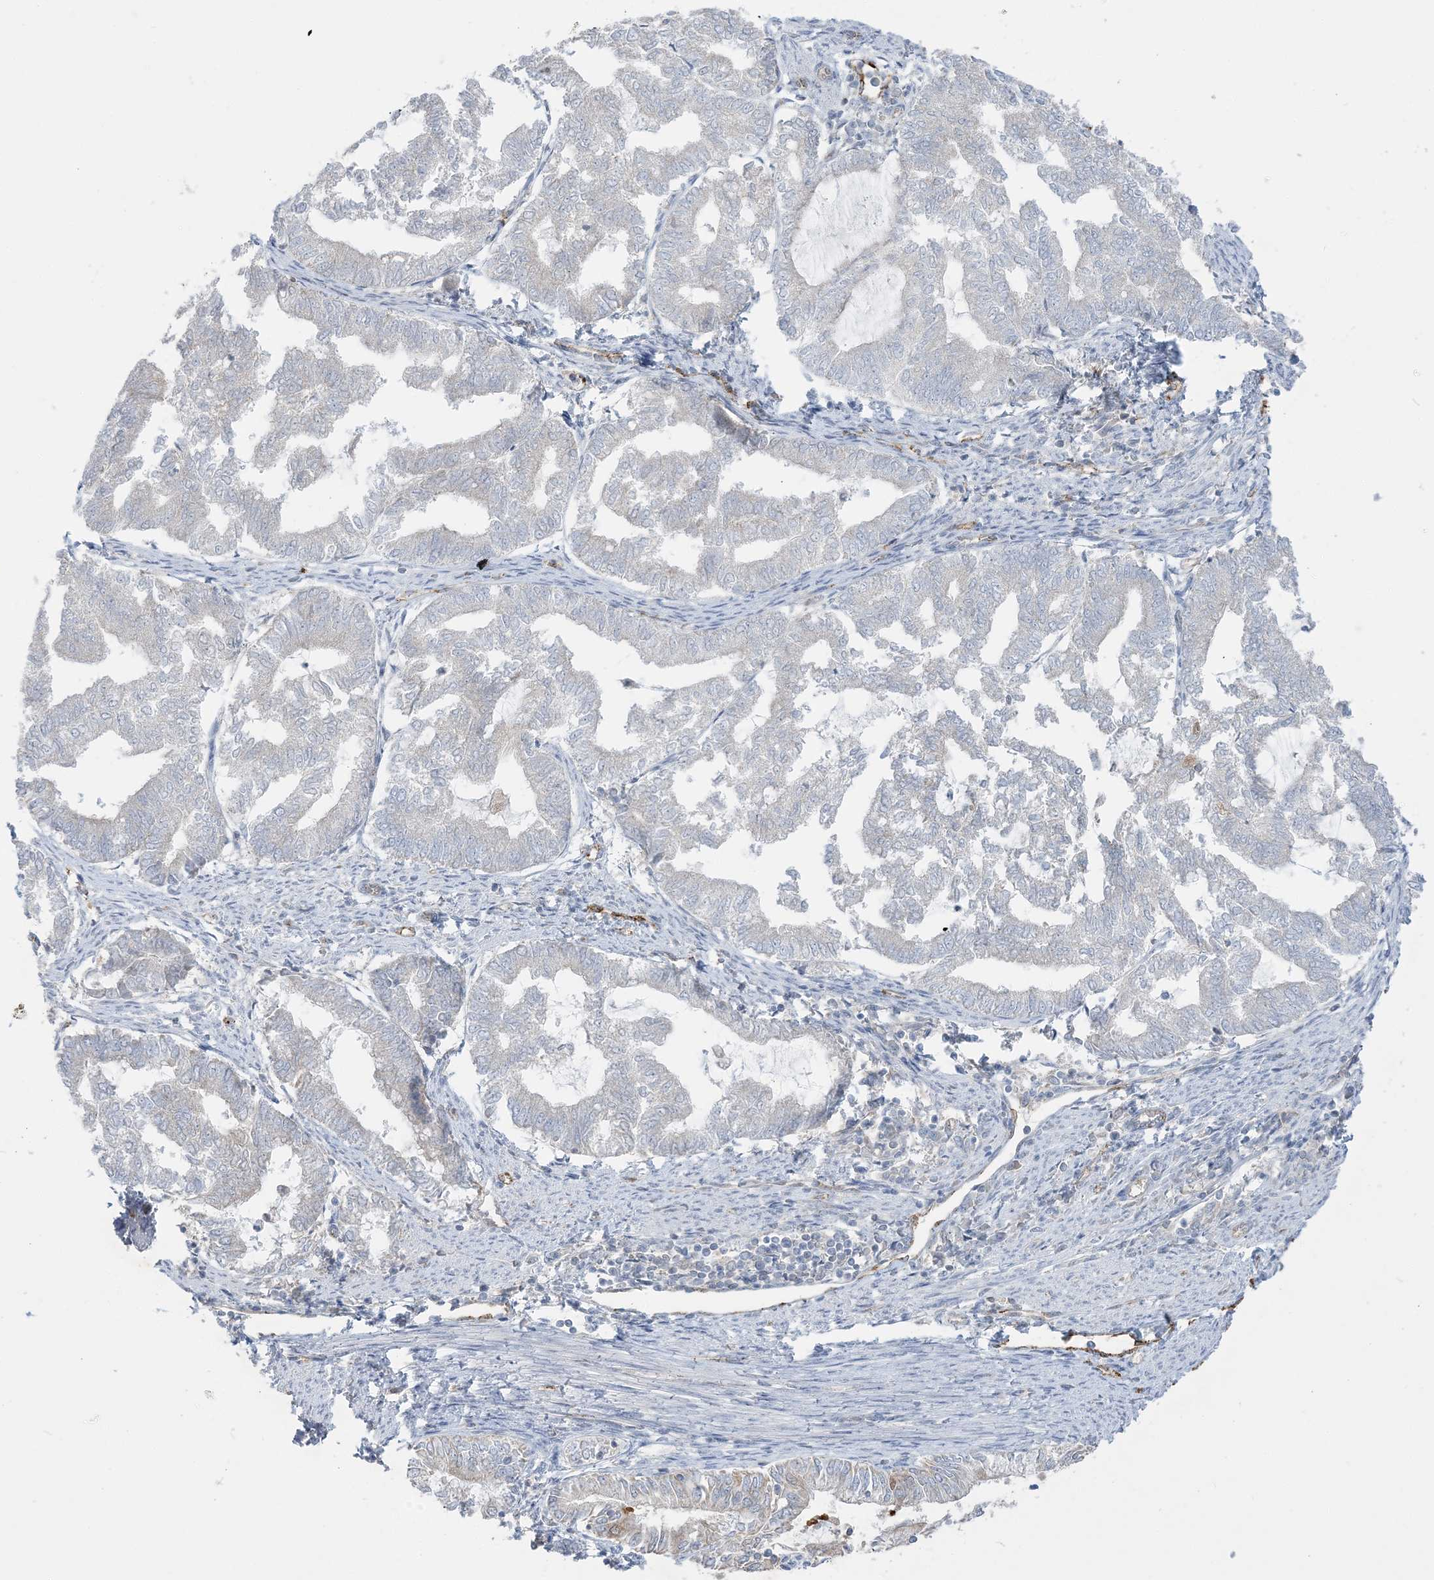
{"staining": {"intensity": "negative", "quantity": "none", "location": "none"}, "tissue": "endometrial cancer", "cell_type": "Tumor cells", "image_type": "cancer", "snomed": [{"axis": "morphology", "description": "Adenocarcinoma, NOS"}, {"axis": "topography", "description": "Endometrium"}], "caption": "Immunohistochemical staining of human adenocarcinoma (endometrial) reveals no significant expression in tumor cells.", "gene": "INPP1", "patient": {"sex": "female", "age": 79}}